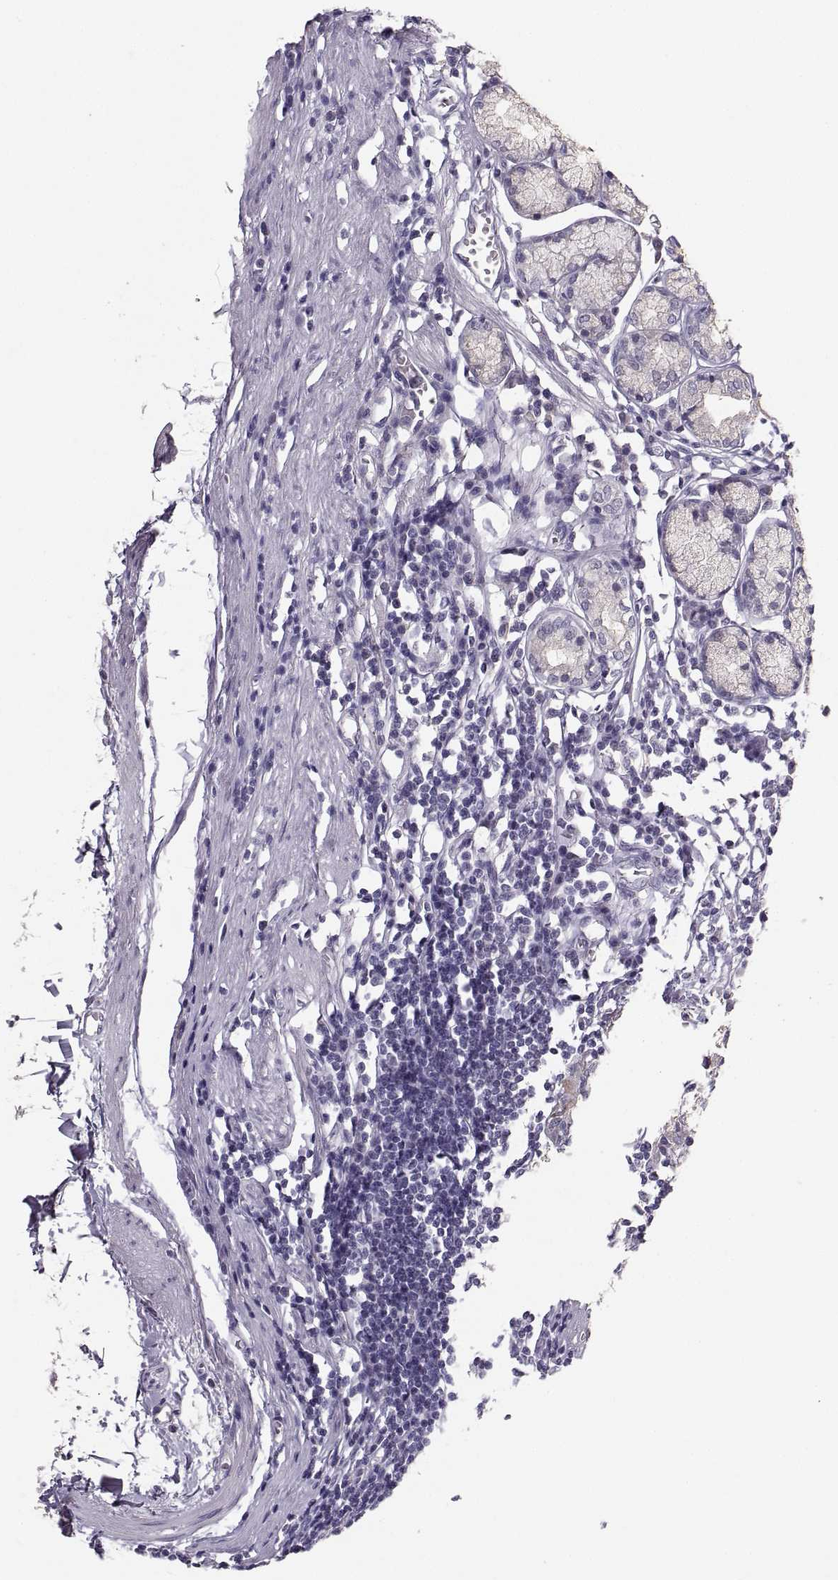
{"staining": {"intensity": "negative", "quantity": "none", "location": "none"}, "tissue": "stomach", "cell_type": "Glandular cells", "image_type": "normal", "snomed": [{"axis": "morphology", "description": "Normal tissue, NOS"}, {"axis": "topography", "description": "Stomach"}], "caption": "Glandular cells show no significant protein expression in normal stomach. Nuclei are stained in blue.", "gene": "PKP2", "patient": {"sex": "male", "age": 55}}